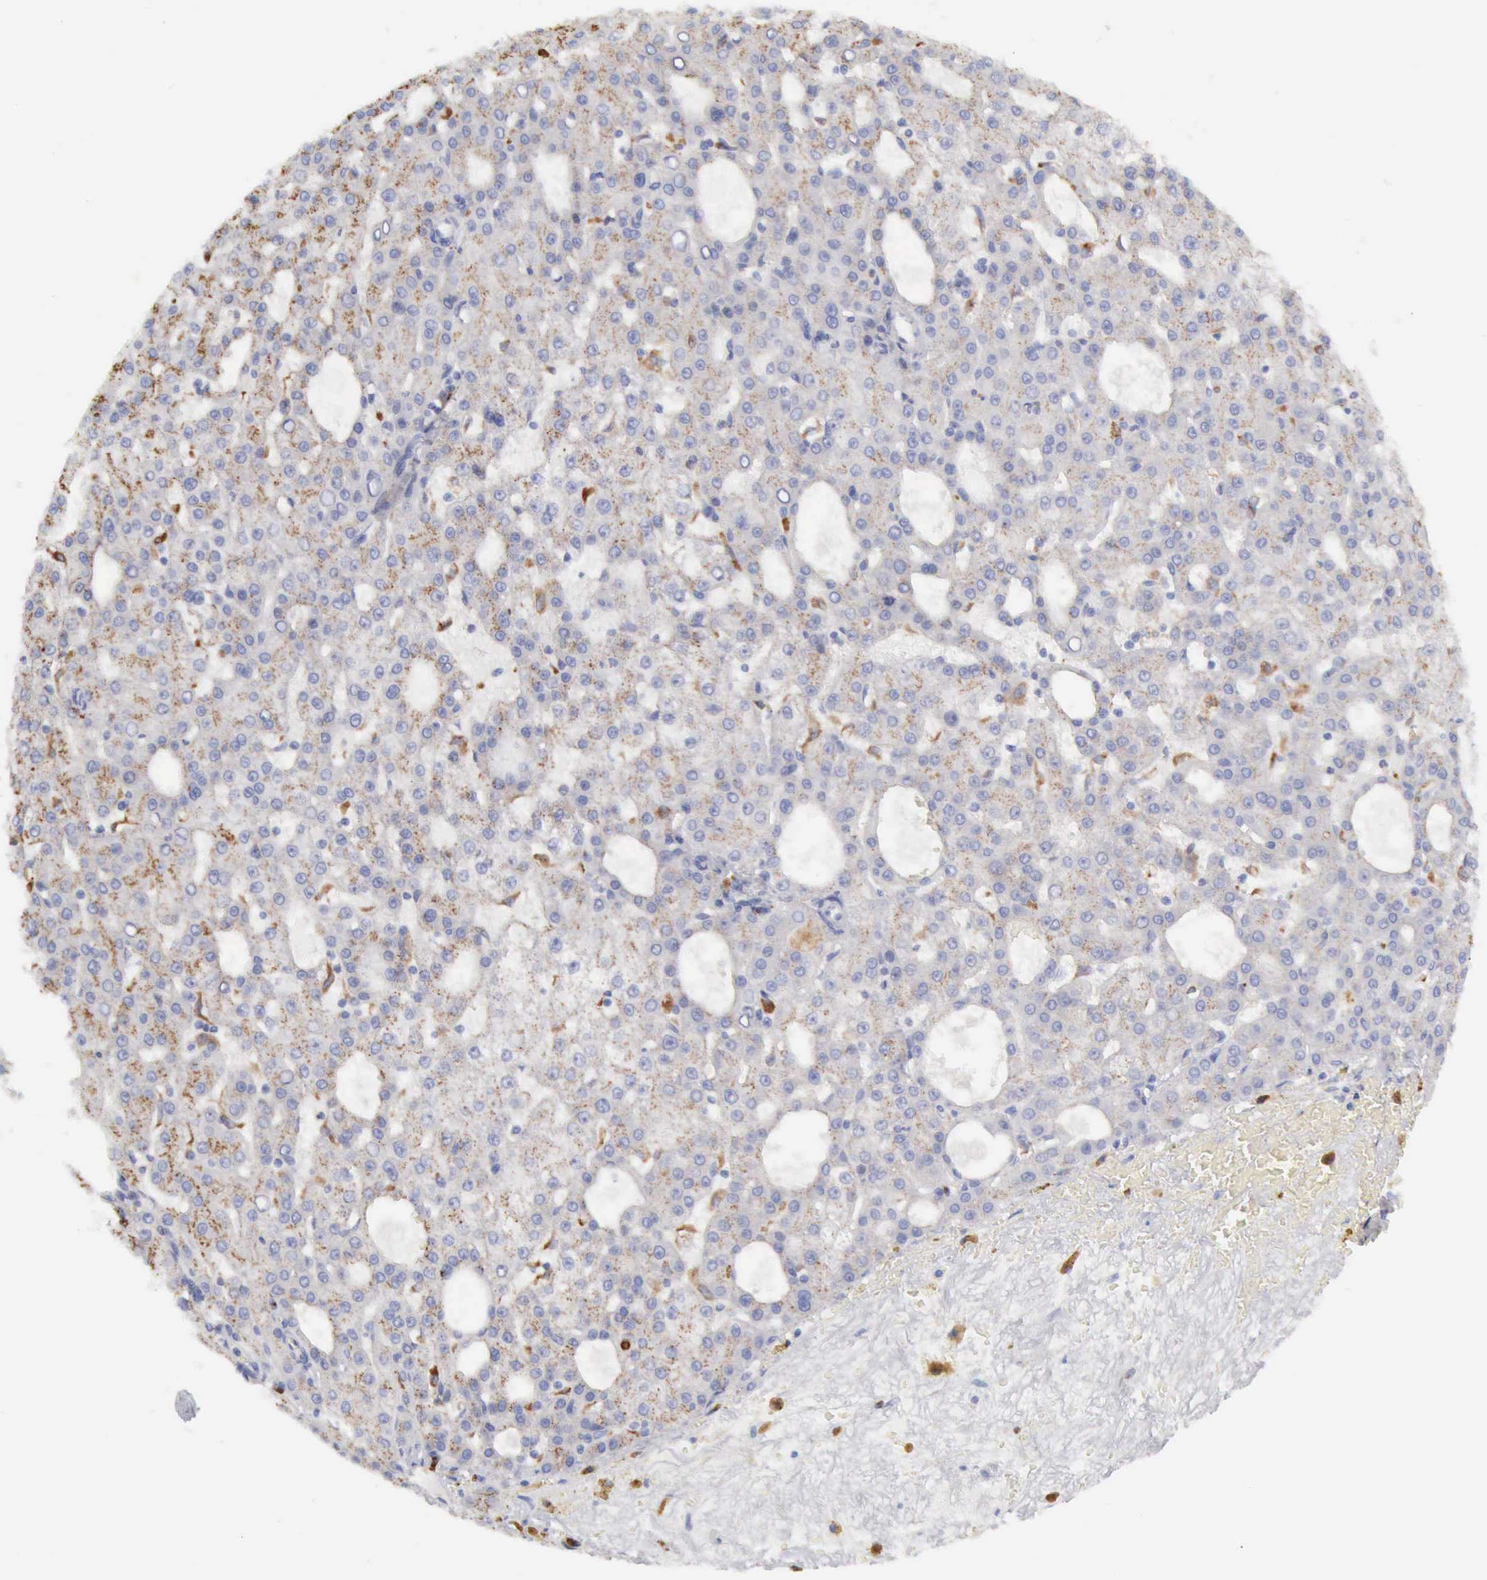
{"staining": {"intensity": "weak", "quantity": "25%-75%", "location": "cytoplasmic/membranous"}, "tissue": "liver cancer", "cell_type": "Tumor cells", "image_type": "cancer", "snomed": [{"axis": "morphology", "description": "Carcinoma, Hepatocellular, NOS"}, {"axis": "topography", "description": "Liver"}], "caption": "An IHC photomicrograph of neoplastic tissue is shown. Protein staining in brown highlights weak cytoplasmic/membranous positivity in hepatocellular carcinoma (liver) within tumor cells. (DAB IHC with brightfield microscopy, high magnification).", "gene": "CTSS", "patient": {"sex": "male", "age": 47}}